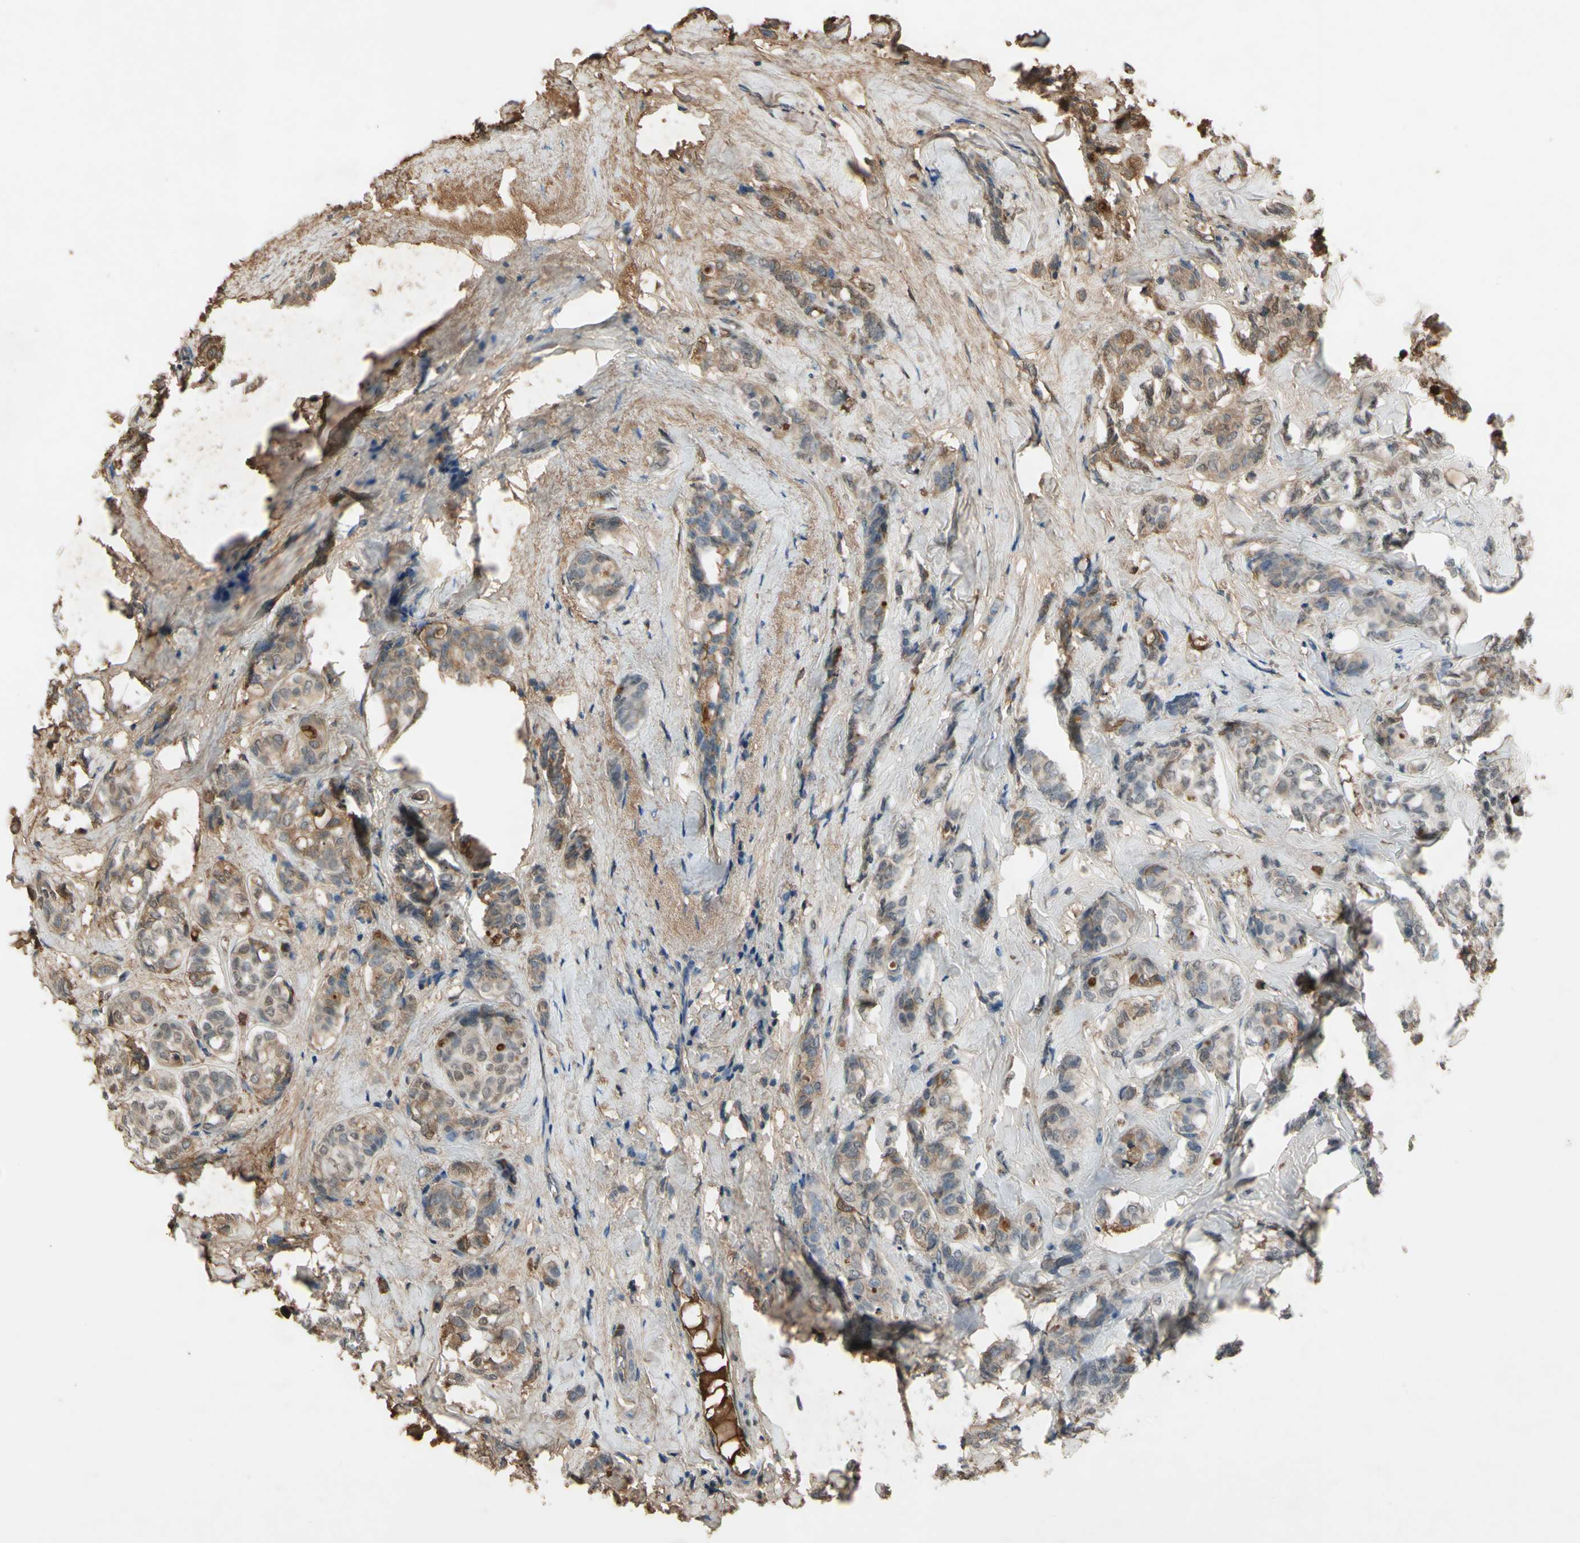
{"staining": {"intensity": "weak", "quantity": ">75%", "location": "cytoplasmic/membranous"}, "tissue": "breast cancer", "cell_type": "Tumor cells", "image_type": "cancer", "snomed": [{"axis": "morphology", "description": "Lobular carcinoma"}, {"axis": "topography", "description": "Breast"}], "caption": "Protein expression analysis of lobular carcinoma (breast) demonstrates weak cytoplasmic/membranous staining in about >75% of tumor cells.", "gene": "TIMP2", "patient": {"sex": "female", "age": 60}}